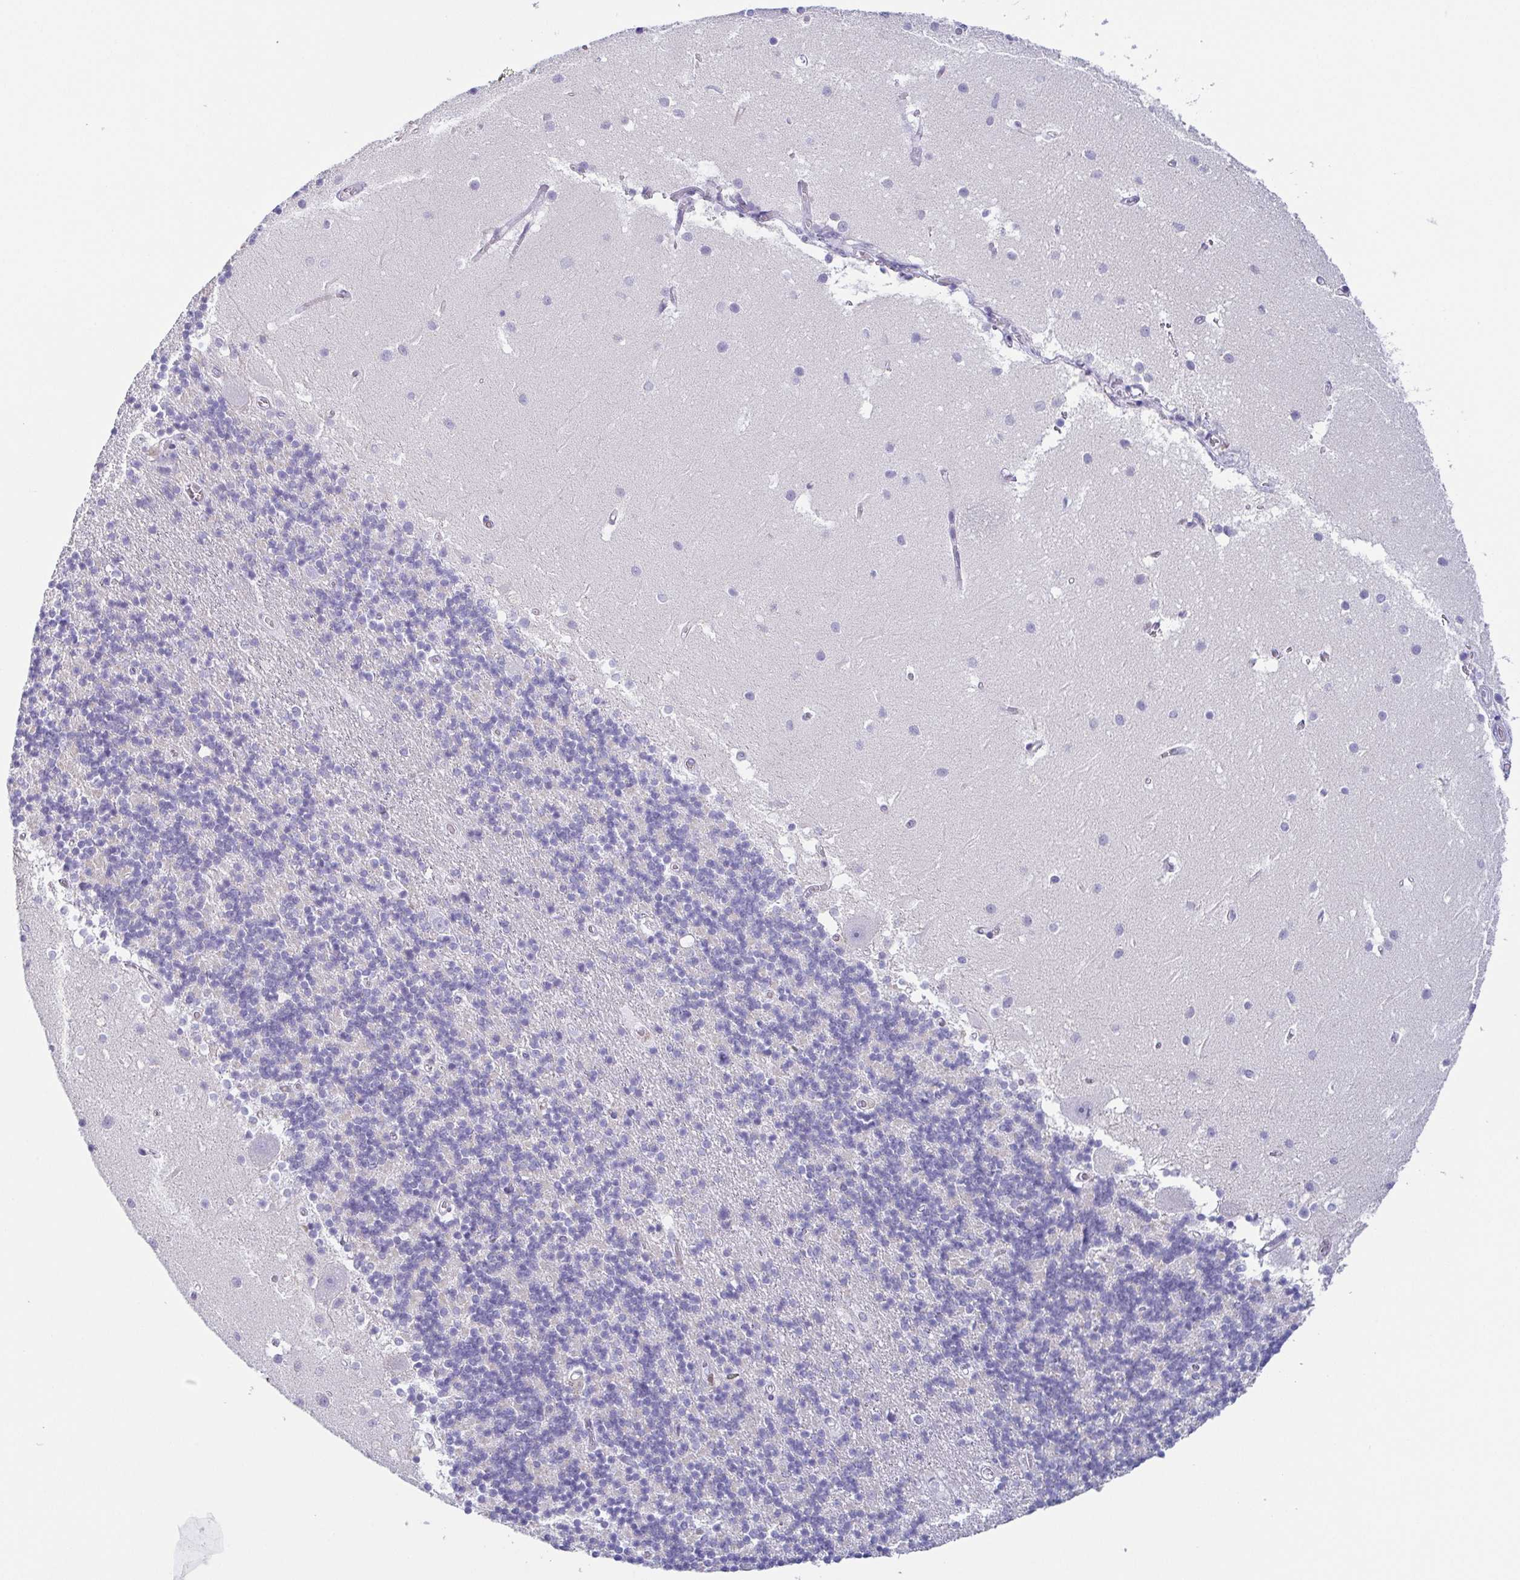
{"staining": {"intensity": "negative", "quantity": "none", "location": "none"}, "tissue": "cerebellum", "cell_type": "Cells in granular layer", "image_type": "normal", "snomed": [{"axis": "morphology", "description": "Normal tissue, NOS"}, {"axis": "topography", "description": "Cerebellum"}], "caption": "This is an immunohistochemistry (IHC) photomicrograph of benign human cerebellum. There is no staining in cells in granular layer.", "gene": "PRR27", "patient": {"sex": "male", "age": 54}}